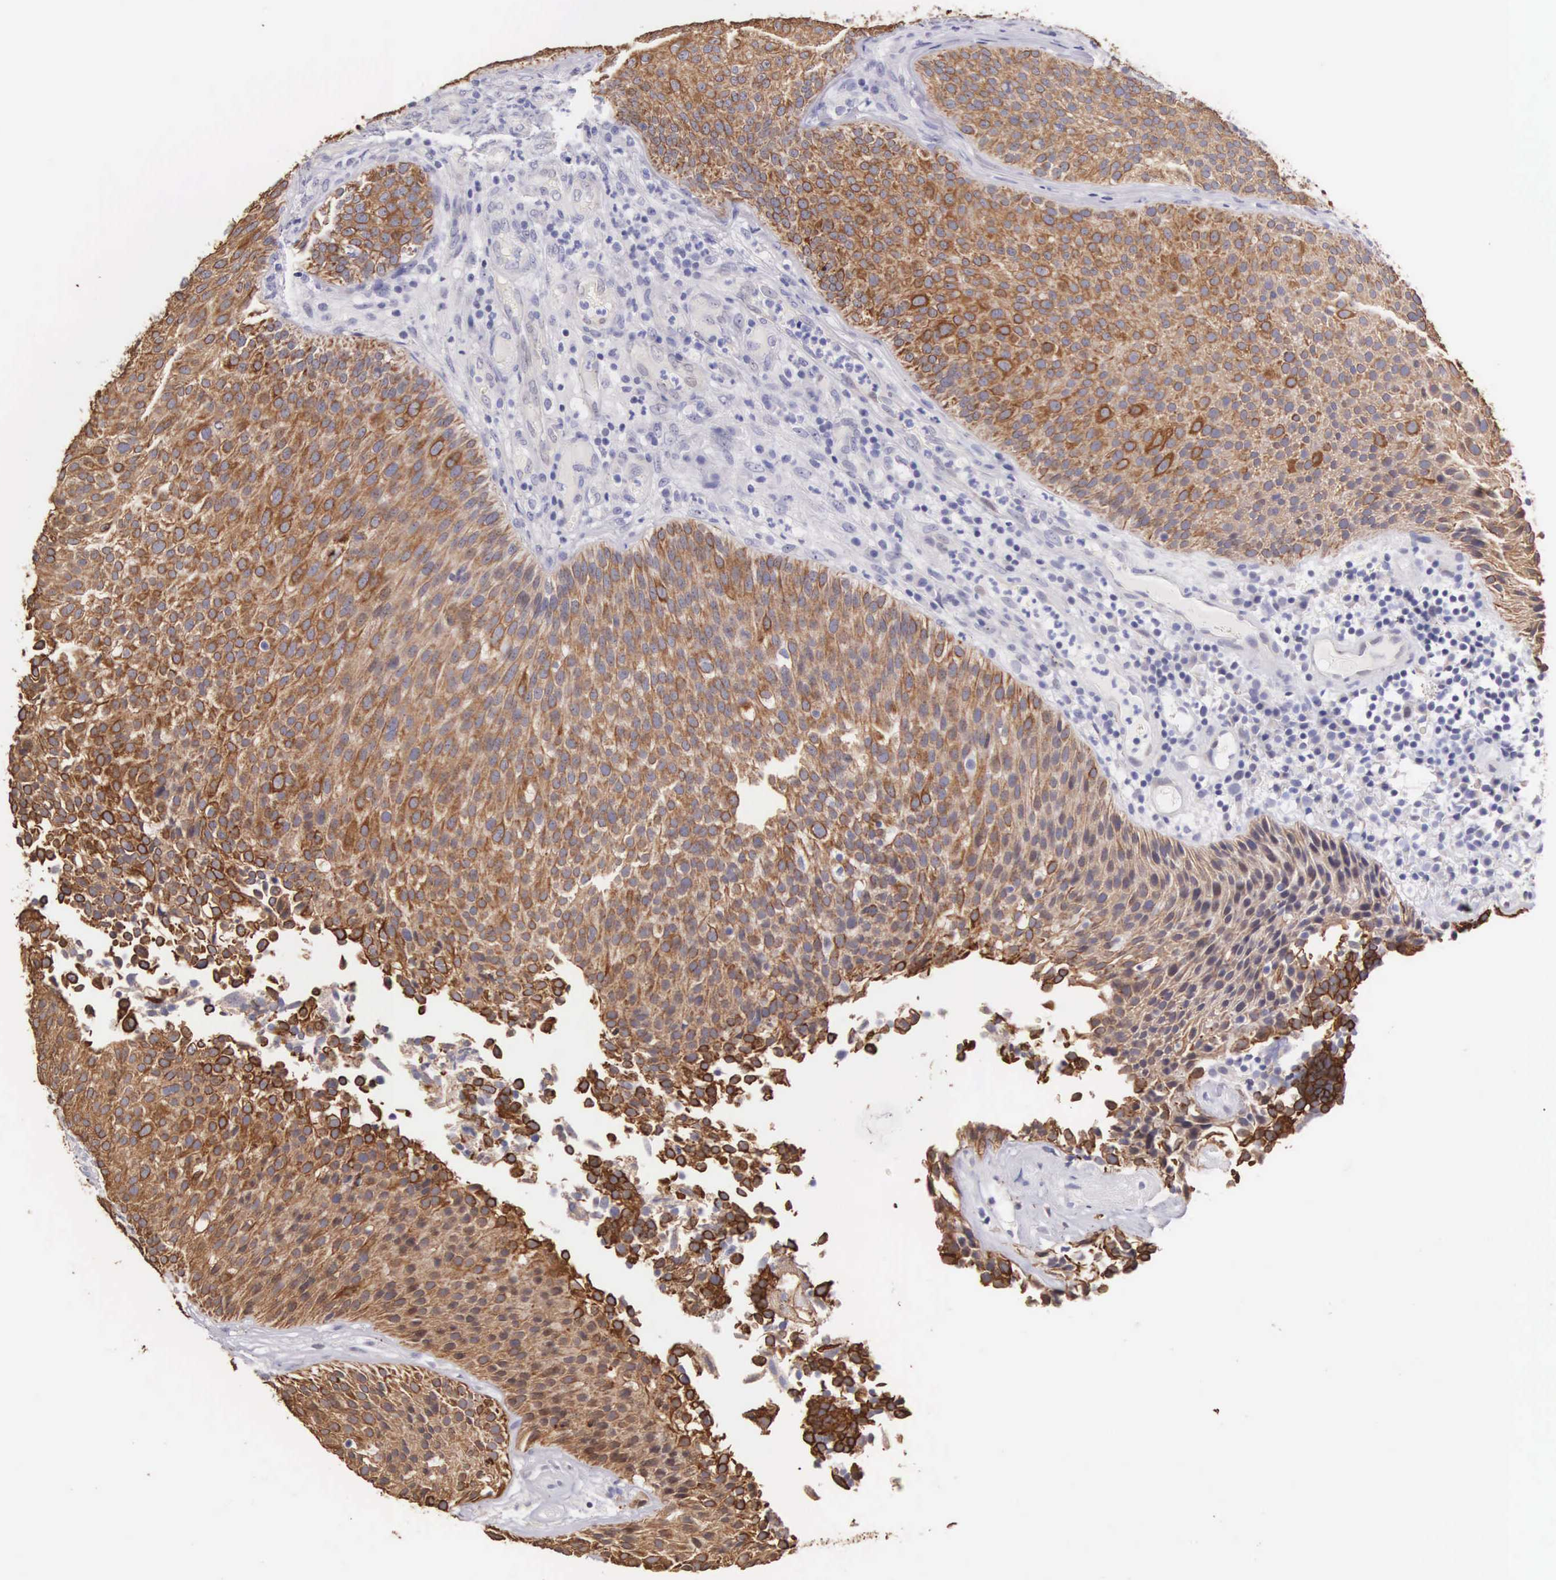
{"staining": {"intensity": "strong", "quantity": ">75%", "location": "cytoplasmic/membranous"}, "tissue": "urothelial cancer", "cell_type": "Tumor cells", "image_type": "cancer", "snomed": [{"axis": "morphology", "description": "Urothelial carcinoma, Low grade"}, {"axis": "topography", "description": "Urinary bladder"}], "caption": "Low-grade urothelial carcinoma stained for a protein (brown) shows strong cytoplasmic/membranous positive expression in approximately >75% of tumor cells.", "gene": "PIR", "patient": {"sex": "male", "age": 85}}